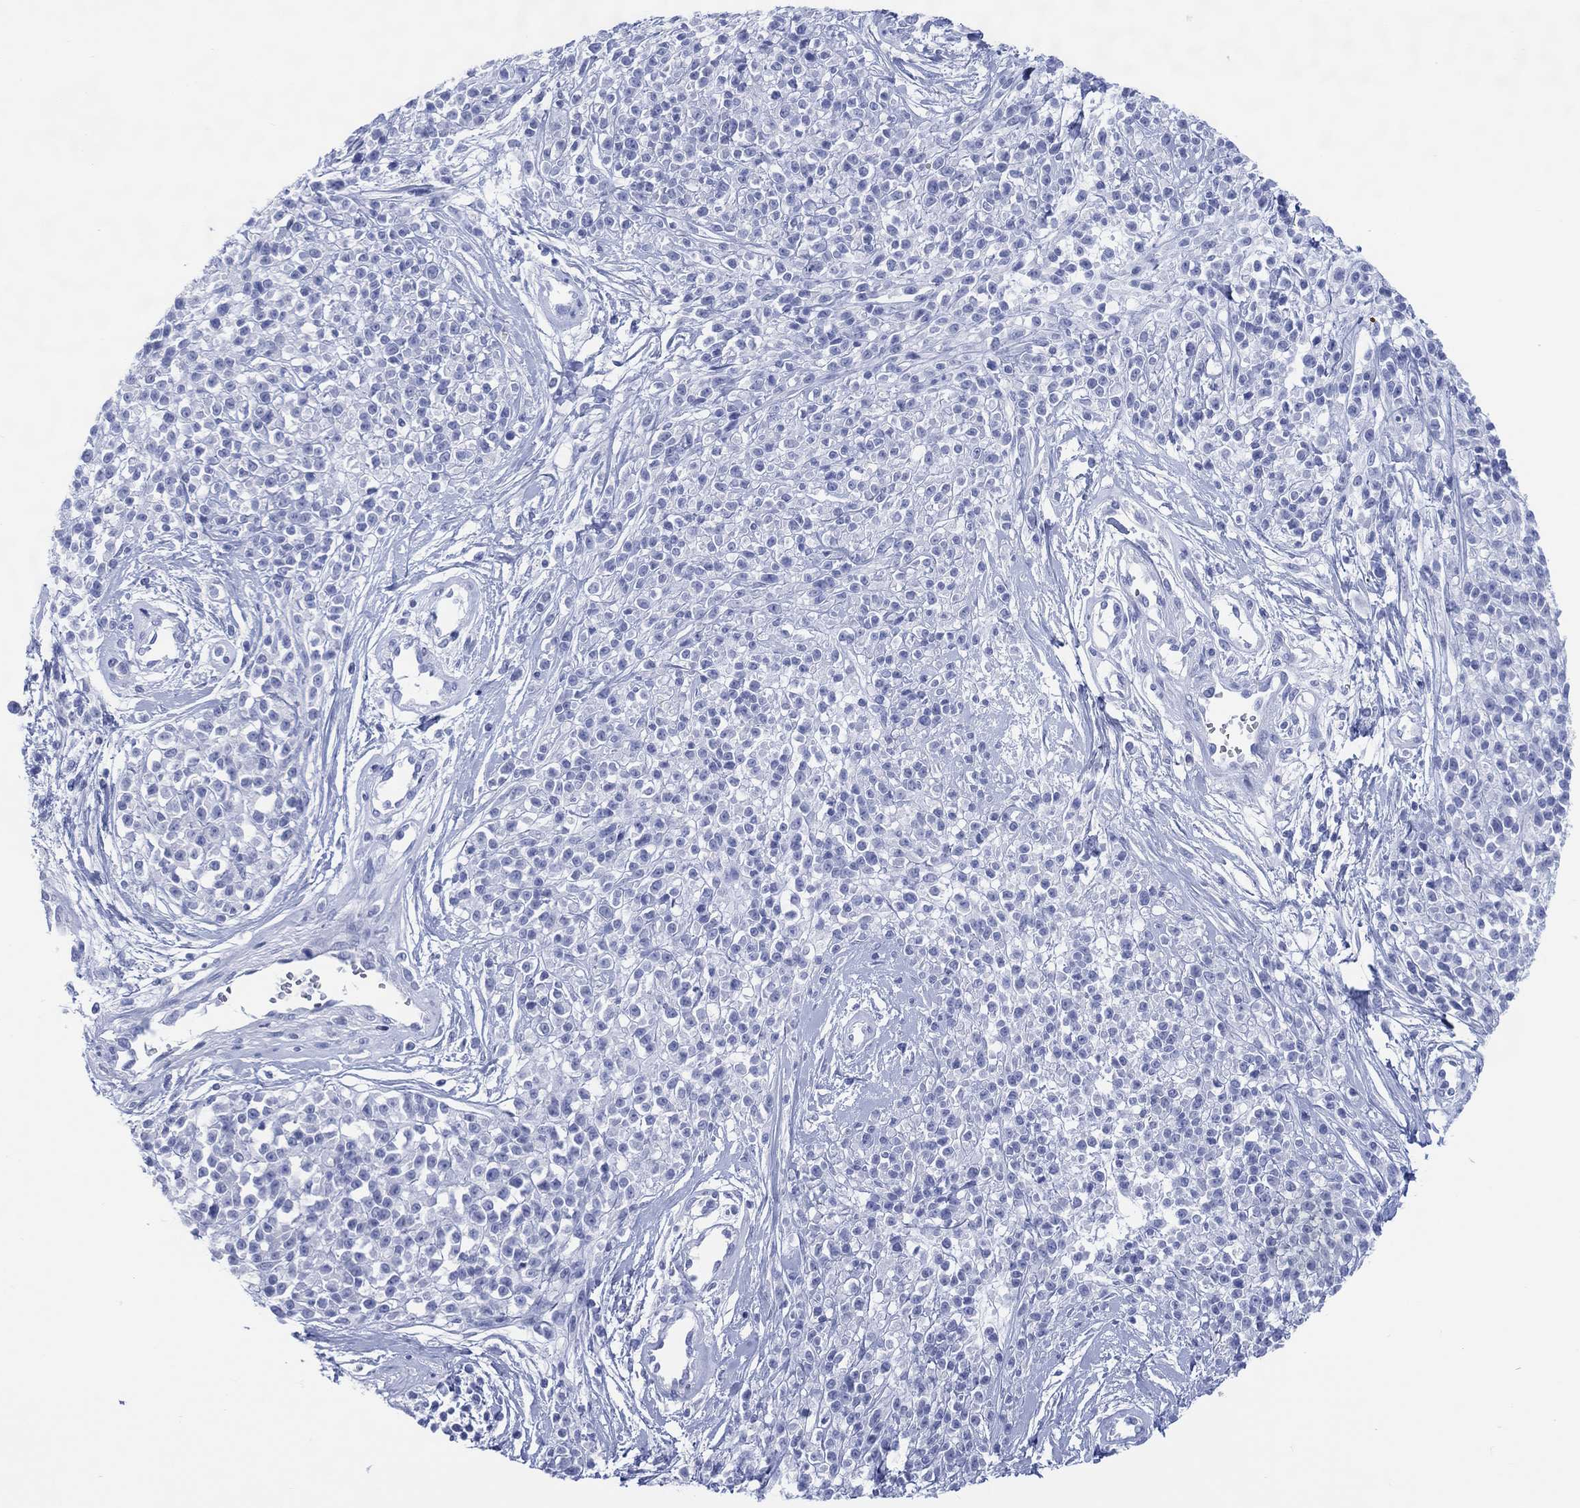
{"staining": {"intensity": "negative", "quantity": "none", "location": "none"}, "tissue": "melanoma", "cell_type": "Tumor cells", "image_type": "cancer", "snomed": [{"axis": "morphology", "description": "Malignant melanoma, NOS"}, {"axis": "topography", "description": "Skin"}, {"axis": "topography", "description": "Skin of trunk"}], "caption": "Immunohistochemical staining of melanoma shows no significant positivity in tumor cells.", "gene": "LRRD1", "patient": {"sex": "male", "age": 74}}